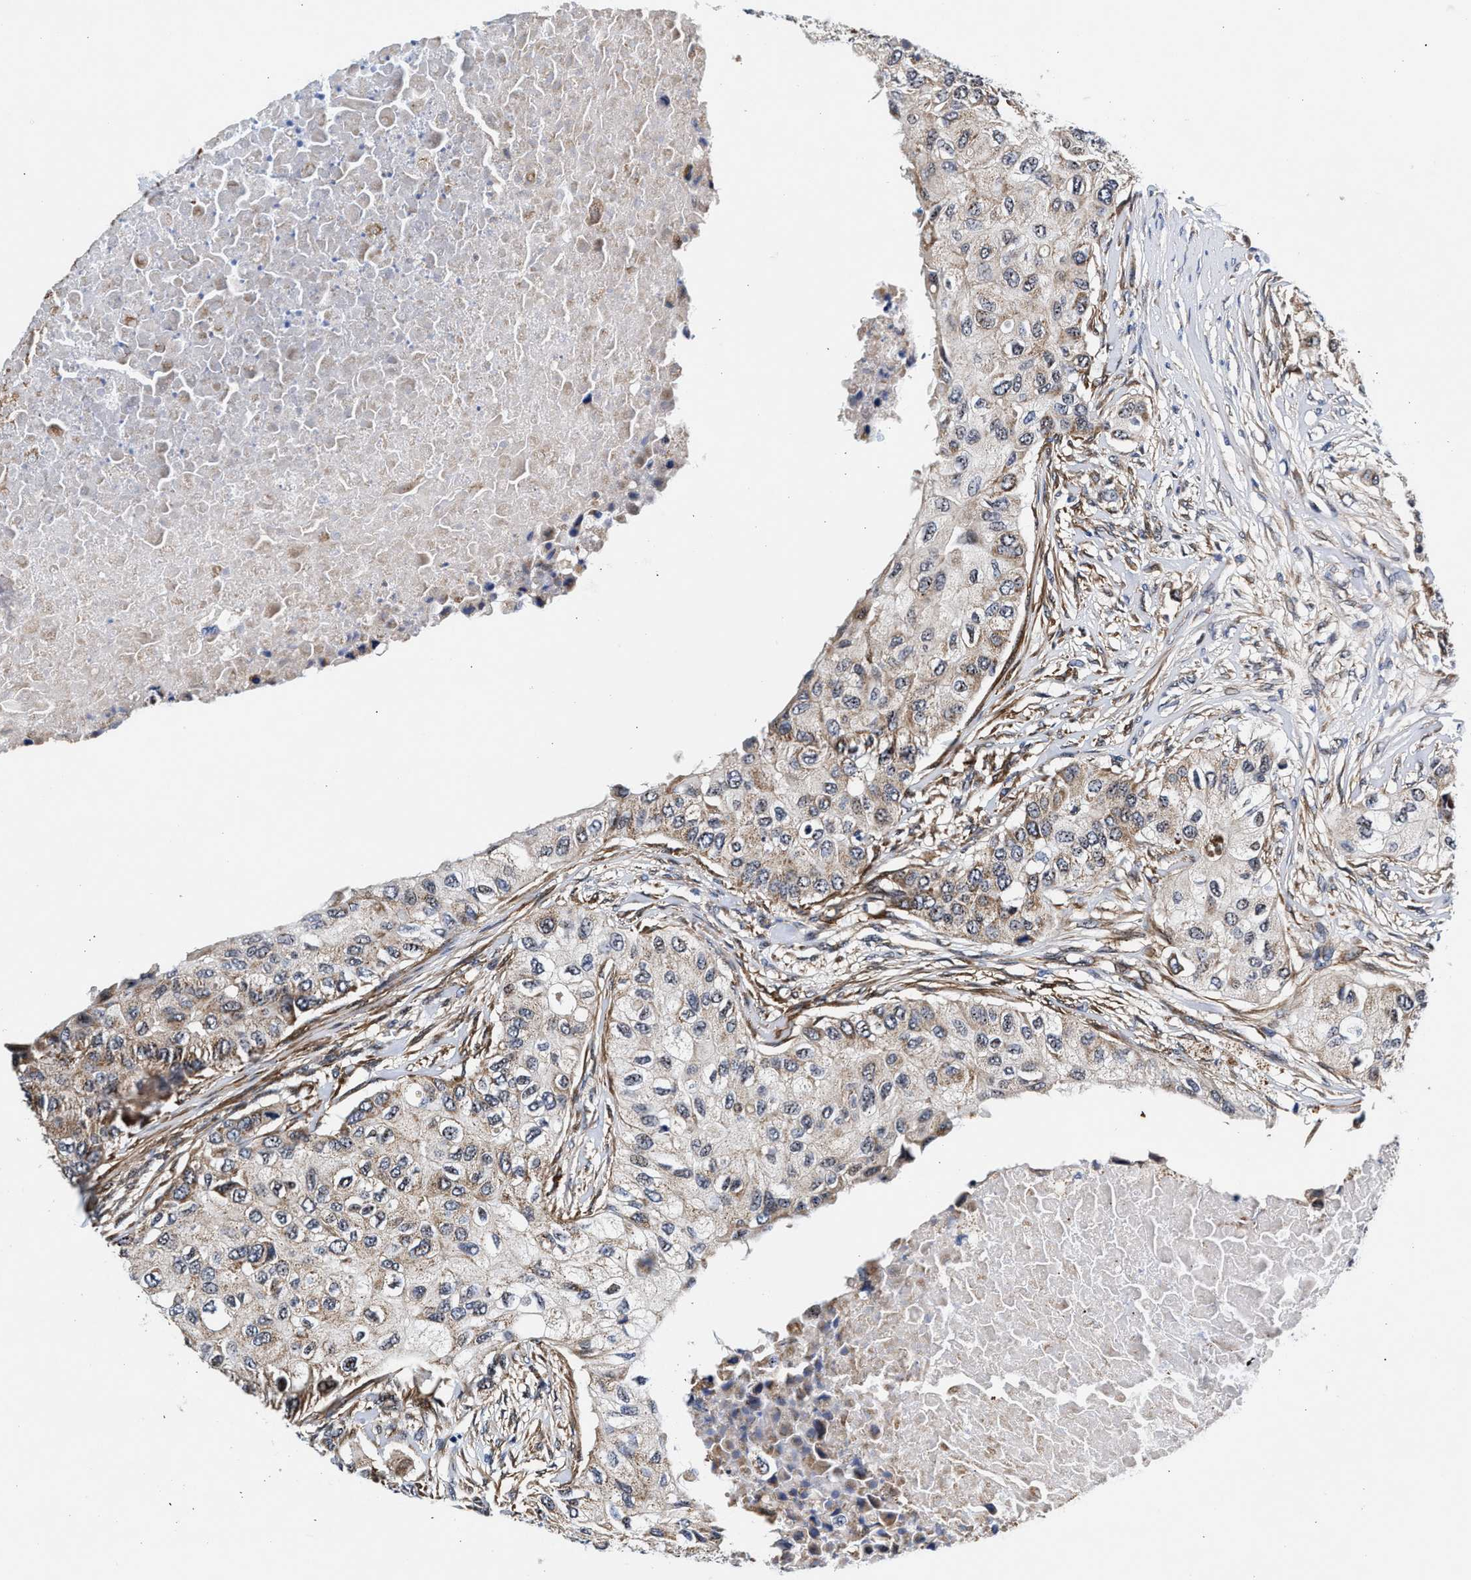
{"staining": {"intensity": "weak", "quantity": "<25%", "location": "cytoplasmic/membranous"}, "tissue": "breast cancer", "cell_type": "Tumor cells", "image_type": "cancer", "snomed": [{"axis": "morphology", "description": "Normal tissue, NOS"}, {"axis": "morphology", "description": "Duct carcinoma"}, {"axis": "topography", "description": "Breast"}], "caption": "High power microscopy histopathology image of an IHC micrograph of invasive ductal carcinoma (breast), revealing no significant staining in tumor cells.", "gene": "SGK1", "patient": {"sex": "female", "age": 49}}